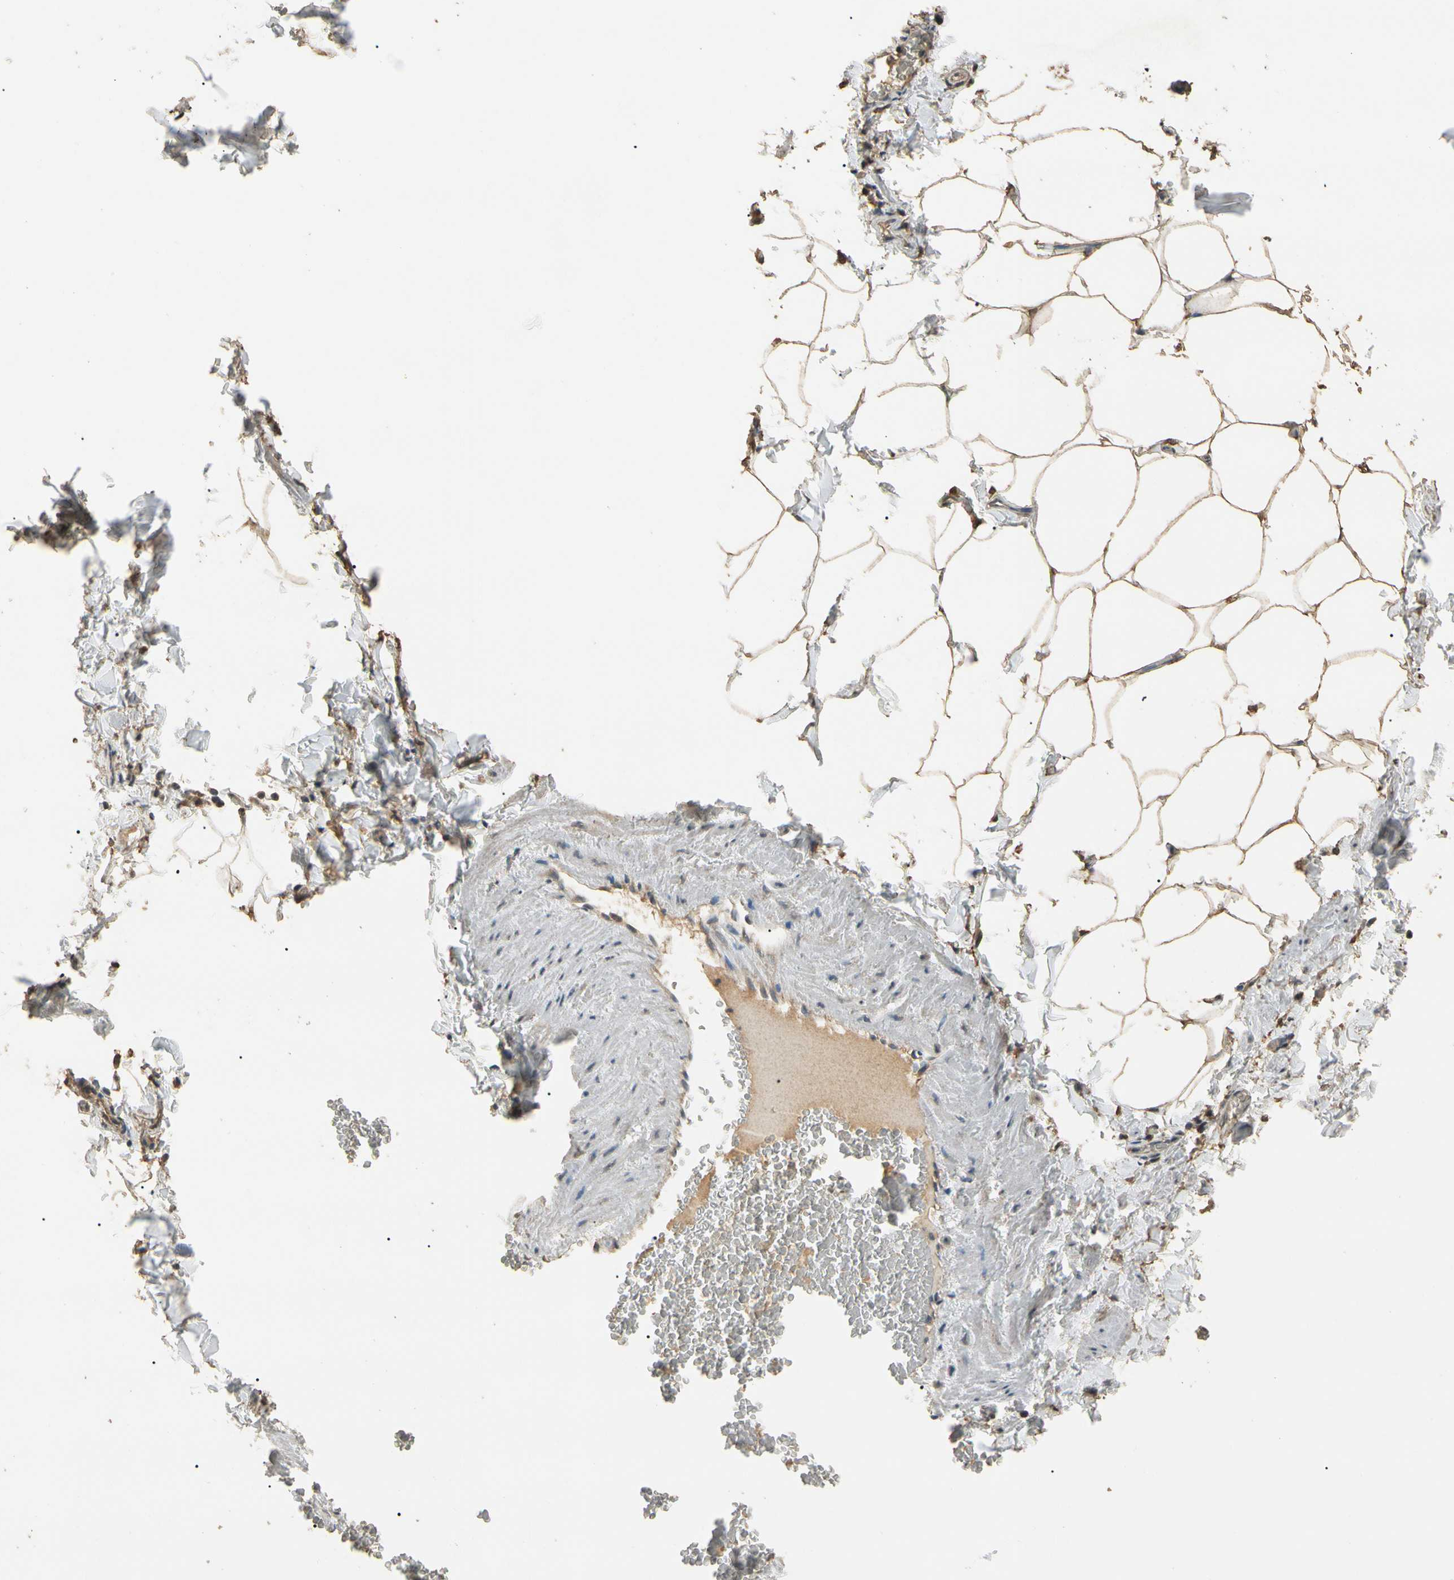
{"staining": {"intensity": "moderate", "quantity": ">75%", "location": "cytoplasmic/membranous"}, "tissue": "adipose tissue", "cell_type": "Adipocytes", "image_type": "normal", "snomed": [{"axis": "morphology", "description": "Normal tissue, NOS"}, {"axis": "topography", "description": "Vascular tissue"}], "caption": "Immunohistochemical staining of benign human adipose tissue shows >75% levels of moderate cytoplasmic/membranous protein positivity in approximately >75% of adipocytes.", "gene": "CDH6", "patient": {"sex": "male", "age": 41}}